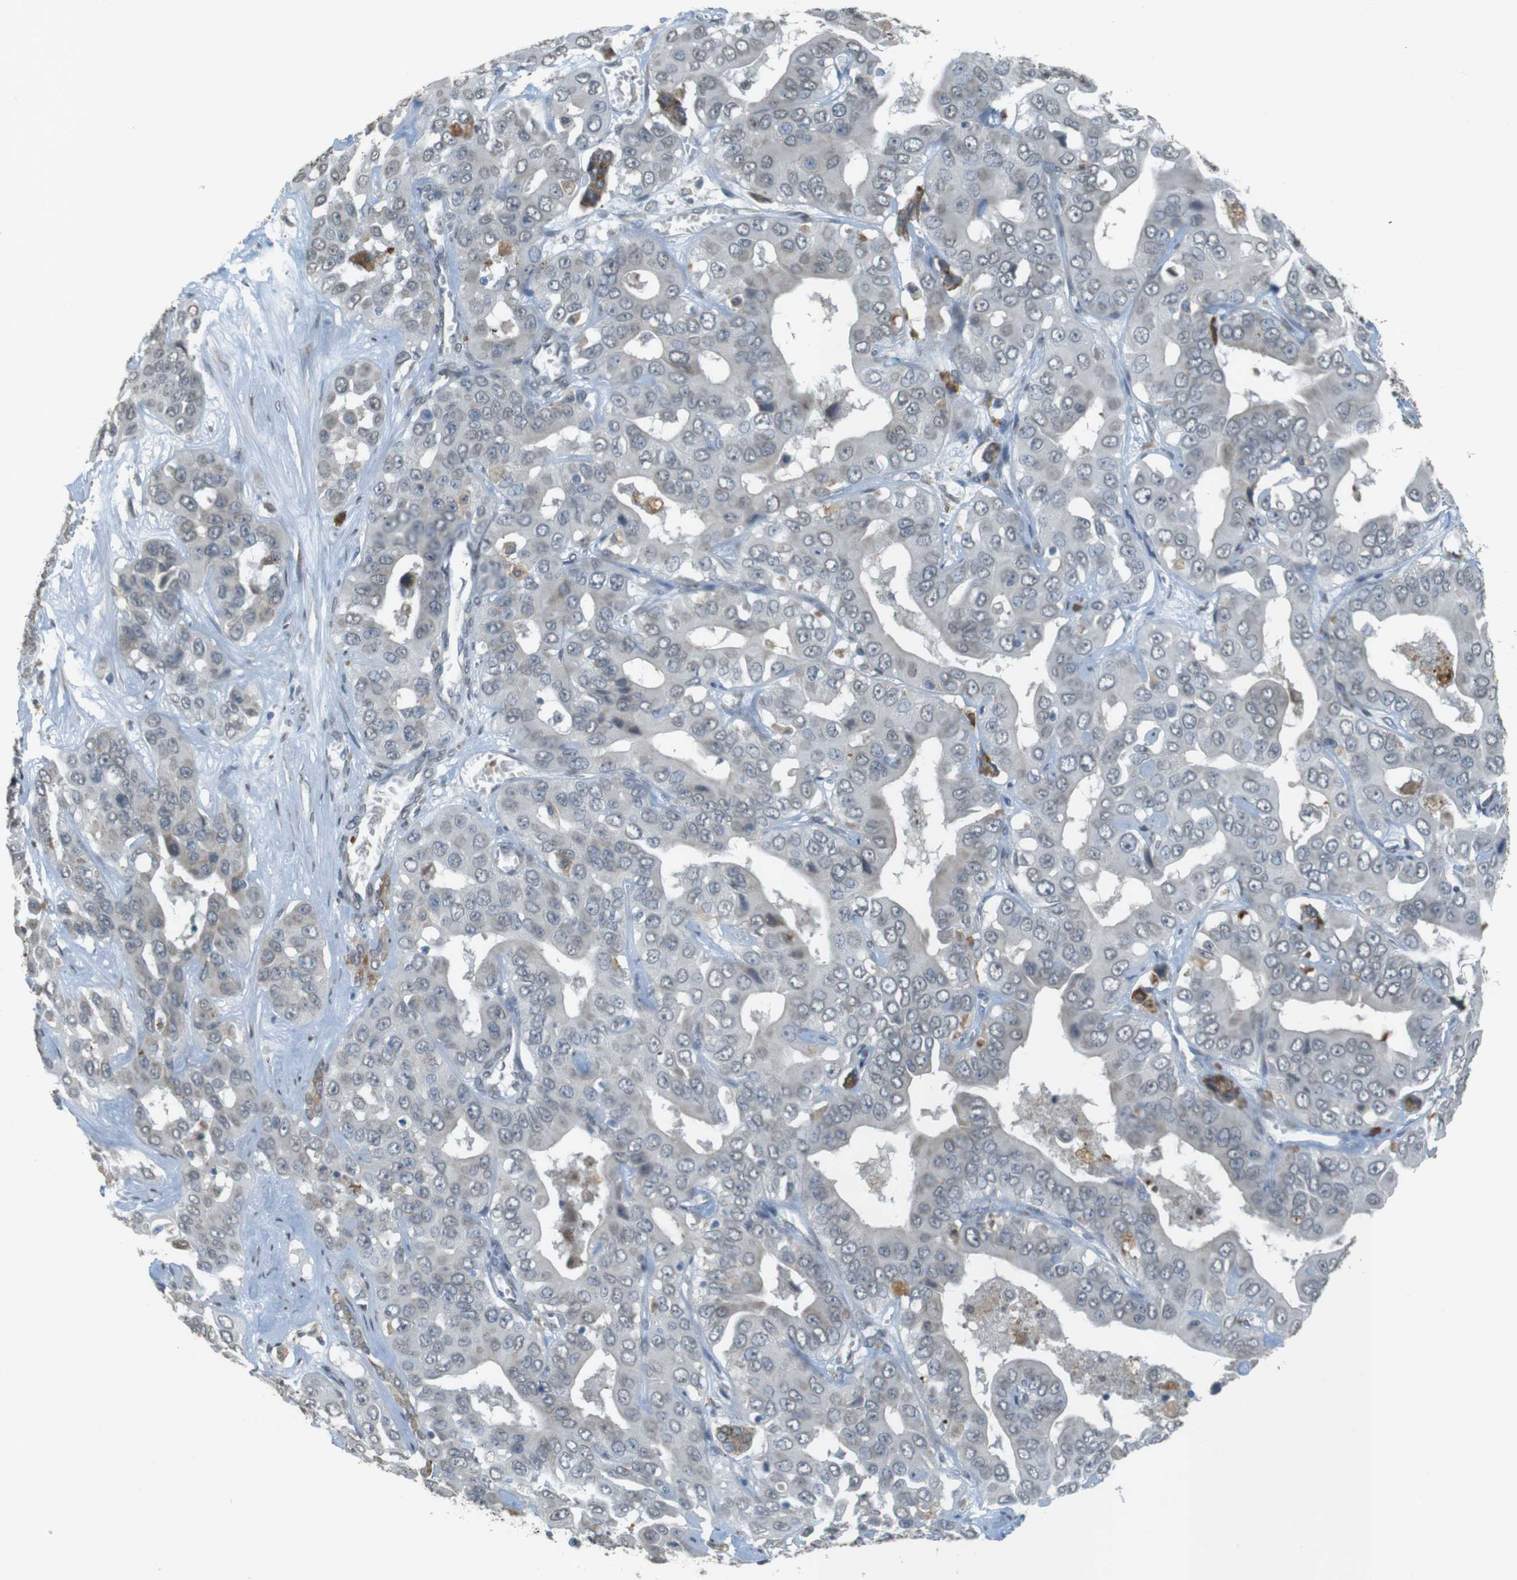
{"staining": {"intensity": "negative", "quantity": "none", "location": "none"}, "tissue": "liver cancer", "cell_type": "Tumor cells", "image_type": "cancer", "snomed": [{"axis": "morphology", "description": "Cholangiocarcinoma"}, {"axis": "topography", "description": "Liver"}], "caption": "DAB (3,3'-diaminobenzidine) immunohistochemical staining of human liver cancer (cholangiocarcinoma) demonstrates no significant positivity in tumor cells.", "gene": "FZD10", "patient": {"sex": "female", "age": 52}}